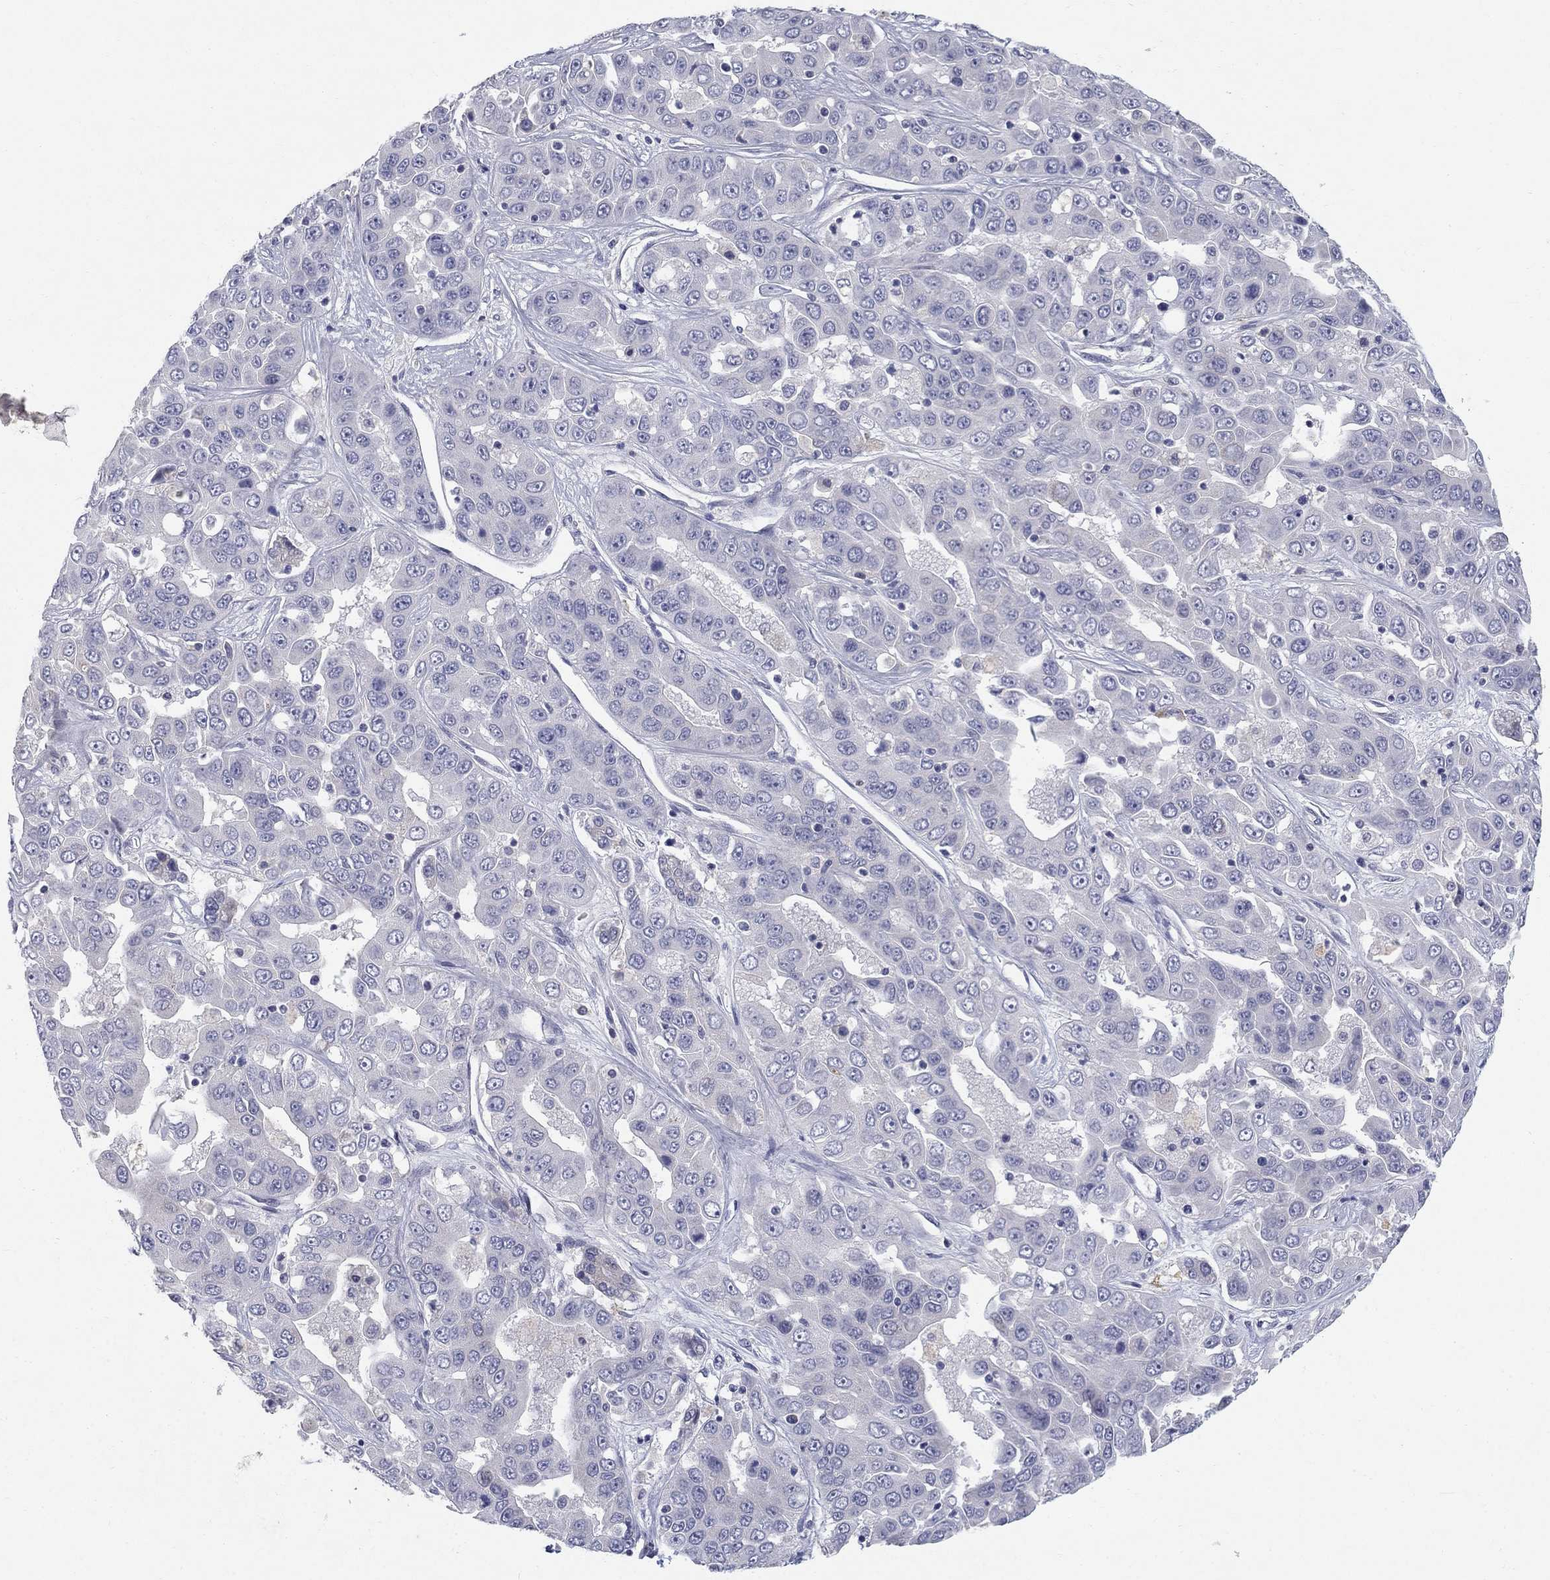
{"staining": {"intensity": "negative", "quantity": "none", "location": "none"}, "tissue": "liver cancer", "cell_type": "Tumor cells", "image_type": "cancer", "snomed": [{"axis": "morphology", "description": "Cholangiocarcinoma"}, {"axis": "topography", "description": "Liver"}], "caption": "Immunohistochemical staining of human liver cholangiocarcinoma shows no significant expression in tumor cells.", "gene": "NTRK2", "patient": {"sex": "female", "age": 52}}